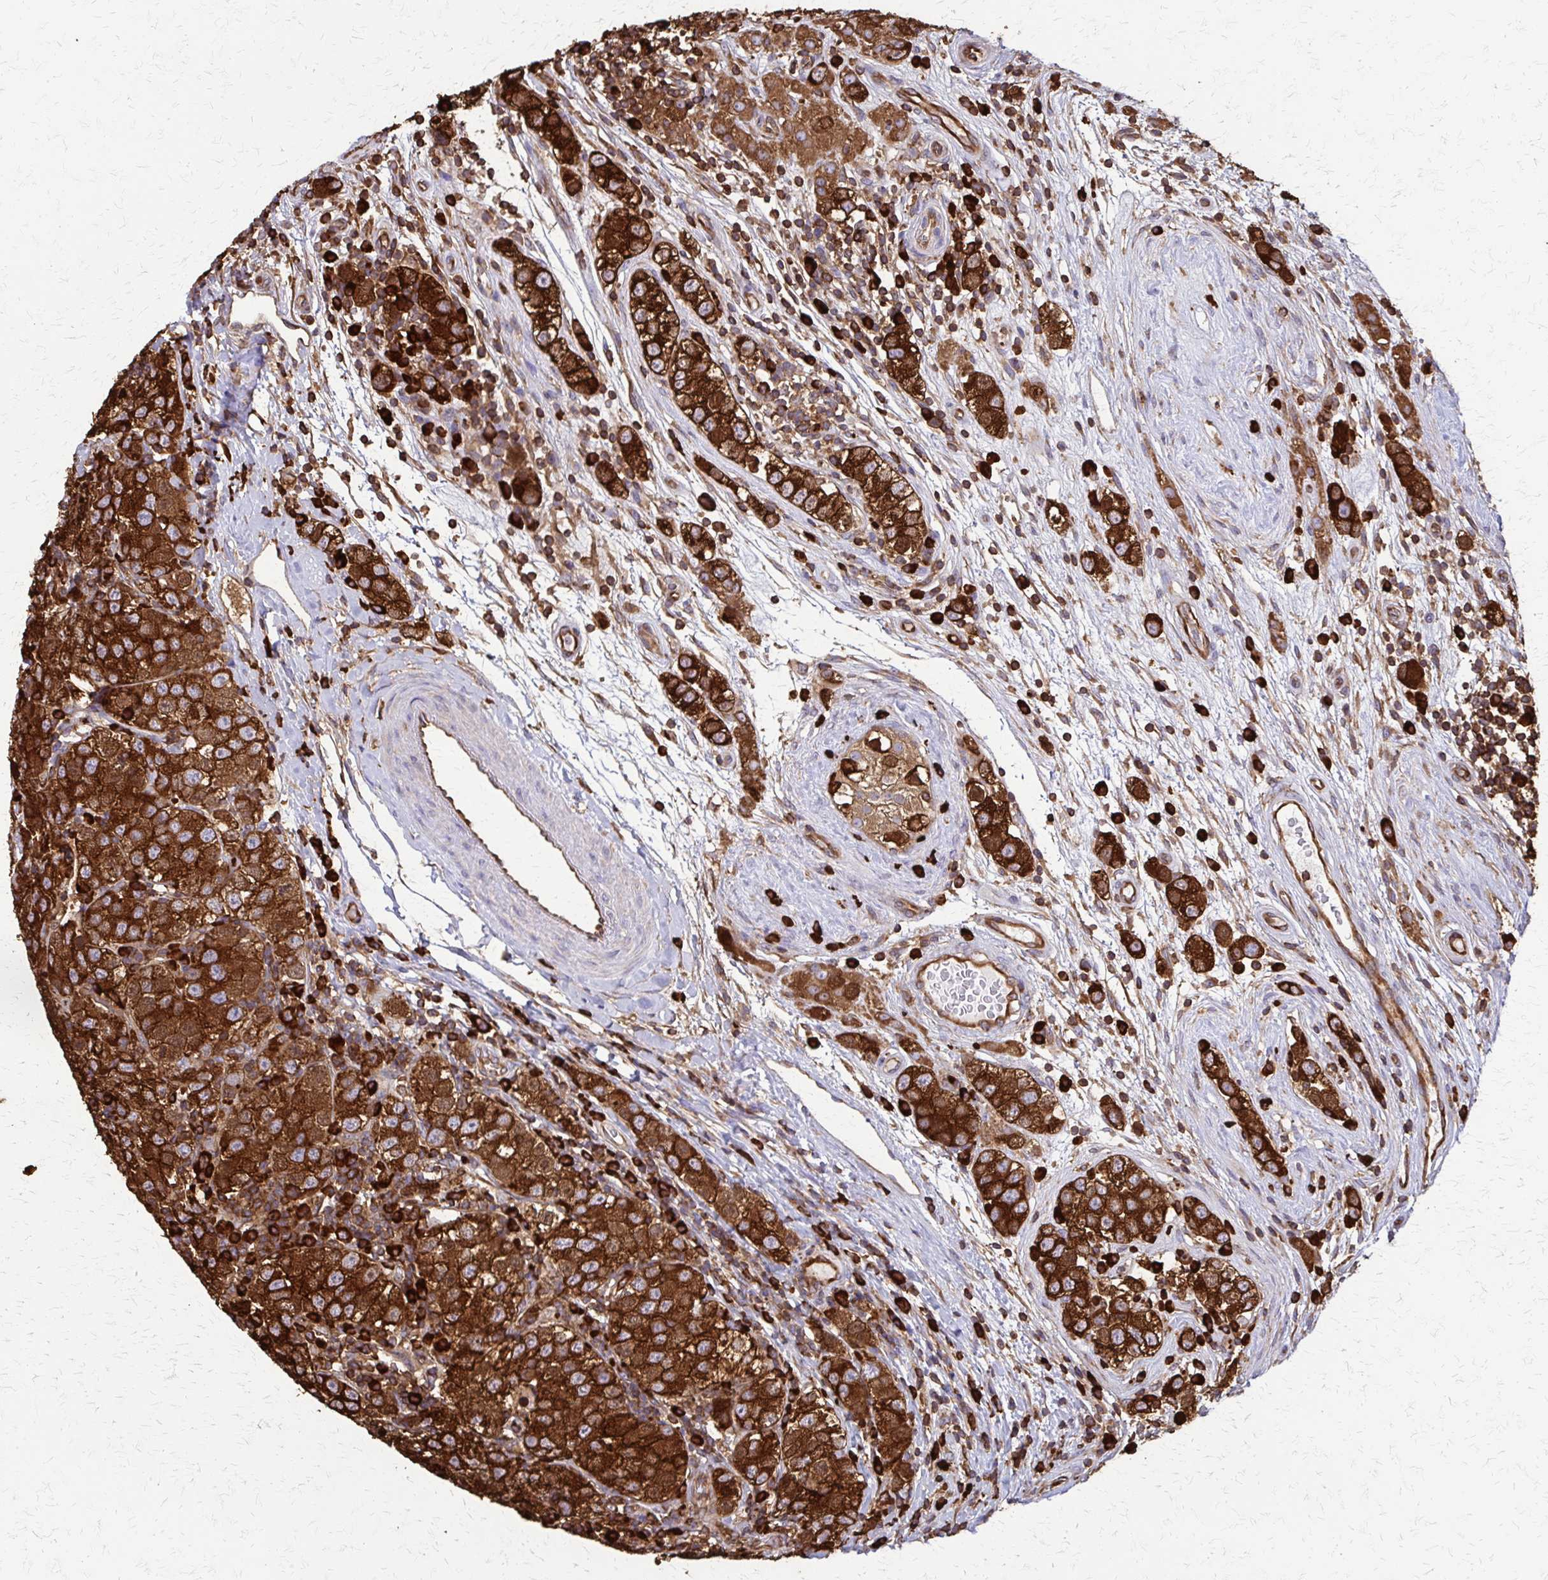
{"staining": {"intensity": "strong", "quantity": ">75%", "location": "cytoplasmic/membranous"}, "tissue": "testis cancer", "cell_type": "Tumor cells", "image_type": "cancer", "snomed": [{"axis": "morphology", "description": "Seminoma, NOS"}, {"axis": "topography", "description": "Testis"}], "caption": "Protein expression analysis of testis cancer (seminoma) reveals strong cytoplasmic/membranous expression in approximately >75% of tumor cells.", "gene": "EEF2", "patient": {"sex": "male", "age": 34}}